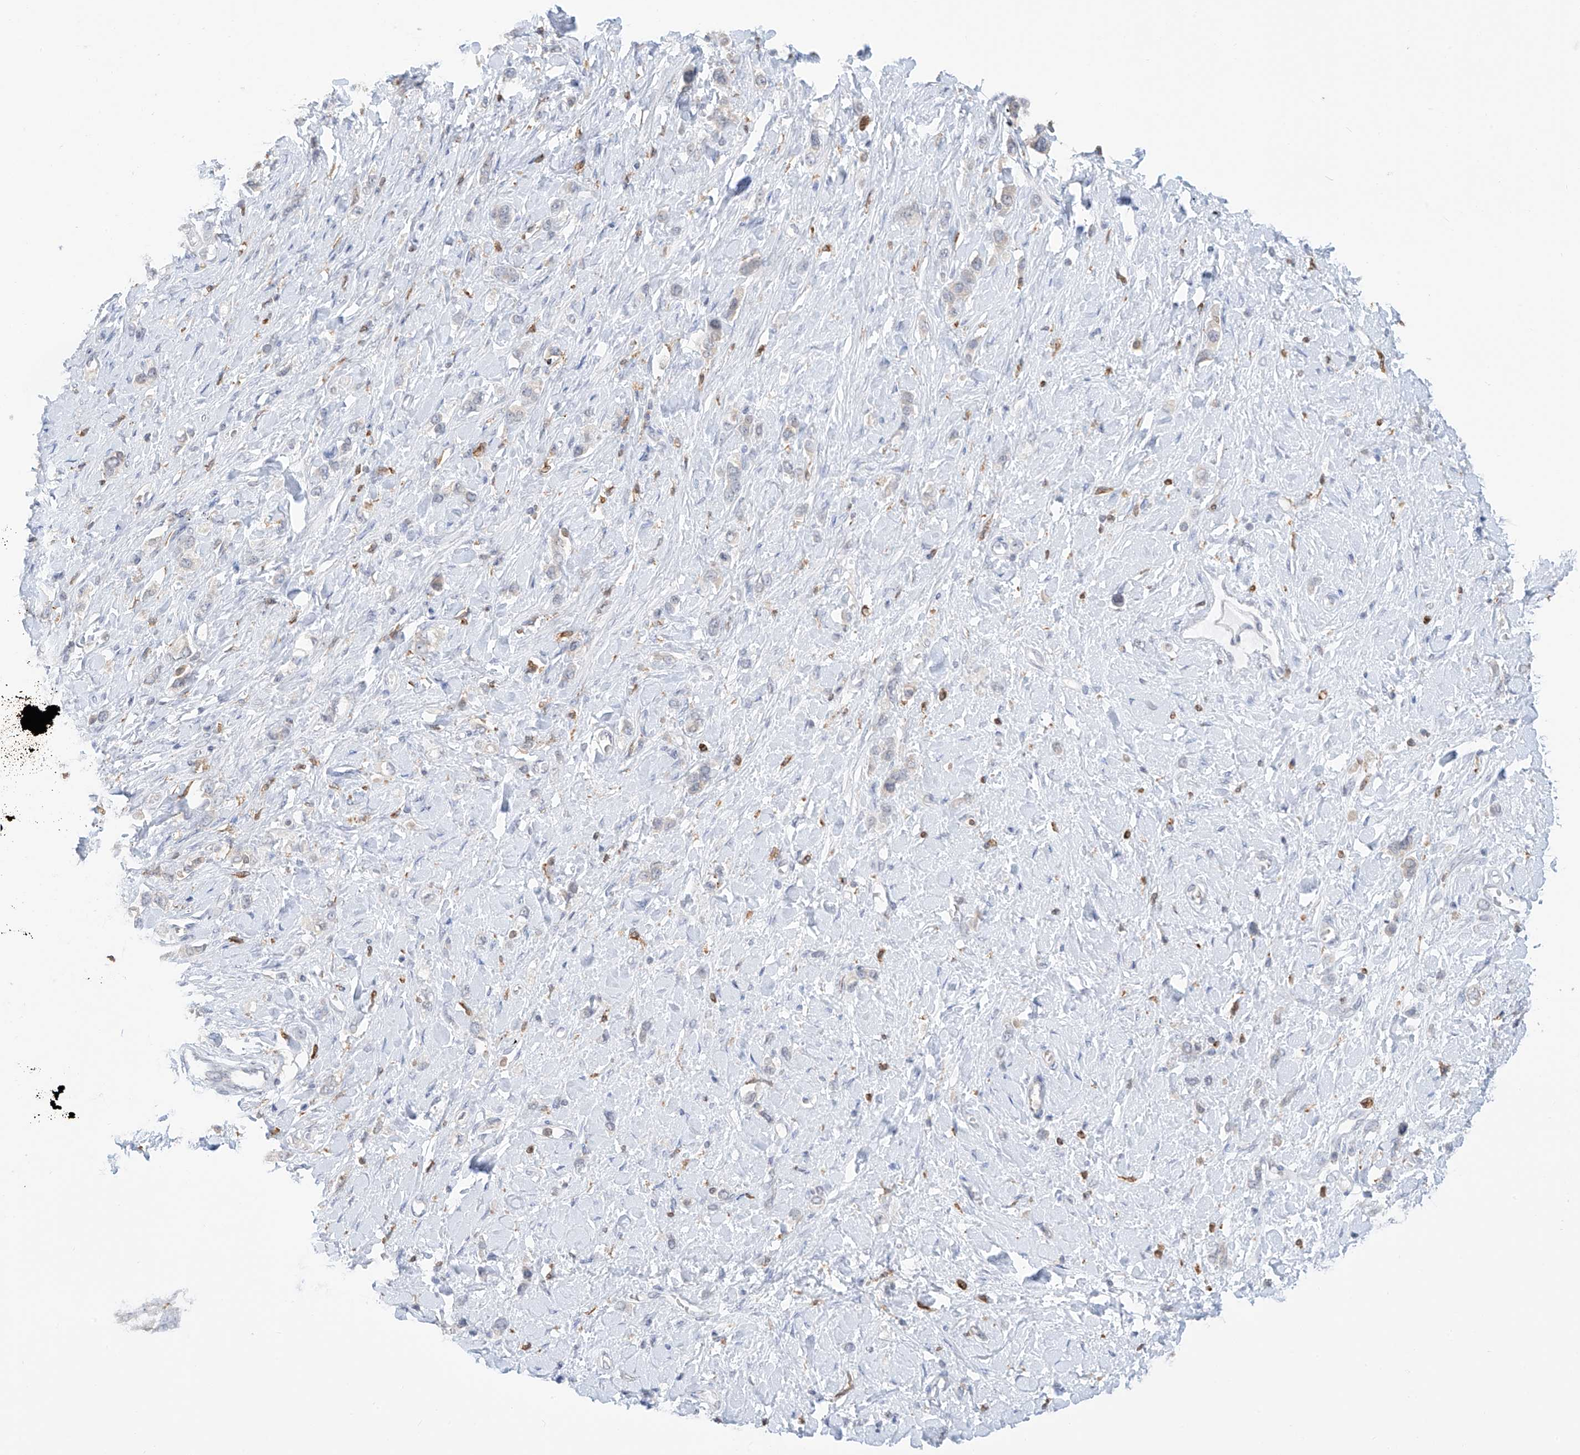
{"staining": {"intensity": "negative", "quantity": "none", "location": "none"}, "tissue": "stomach cancer", "cell_type": "Tumor cells", "image_type": "cancer", "snomed": [{"axis": "morphology", "description": "Normal tissue, NOS"}, {"axis": "morphology", "description": "Adenocarcinoma, NOS"}, {"axis": "topography", "description": "Stomach, upper"}, {"axis": "topography", "description": "Stomach"}], "caption": "Immunohistochemistry (IHC) photomicrograph of human stomach adenocarcinoma stained for a protein (brown), which reveals no expression in tumor cells.", "gene": "TBXAS1", "patient": {"sex": "female", "age": 65}}